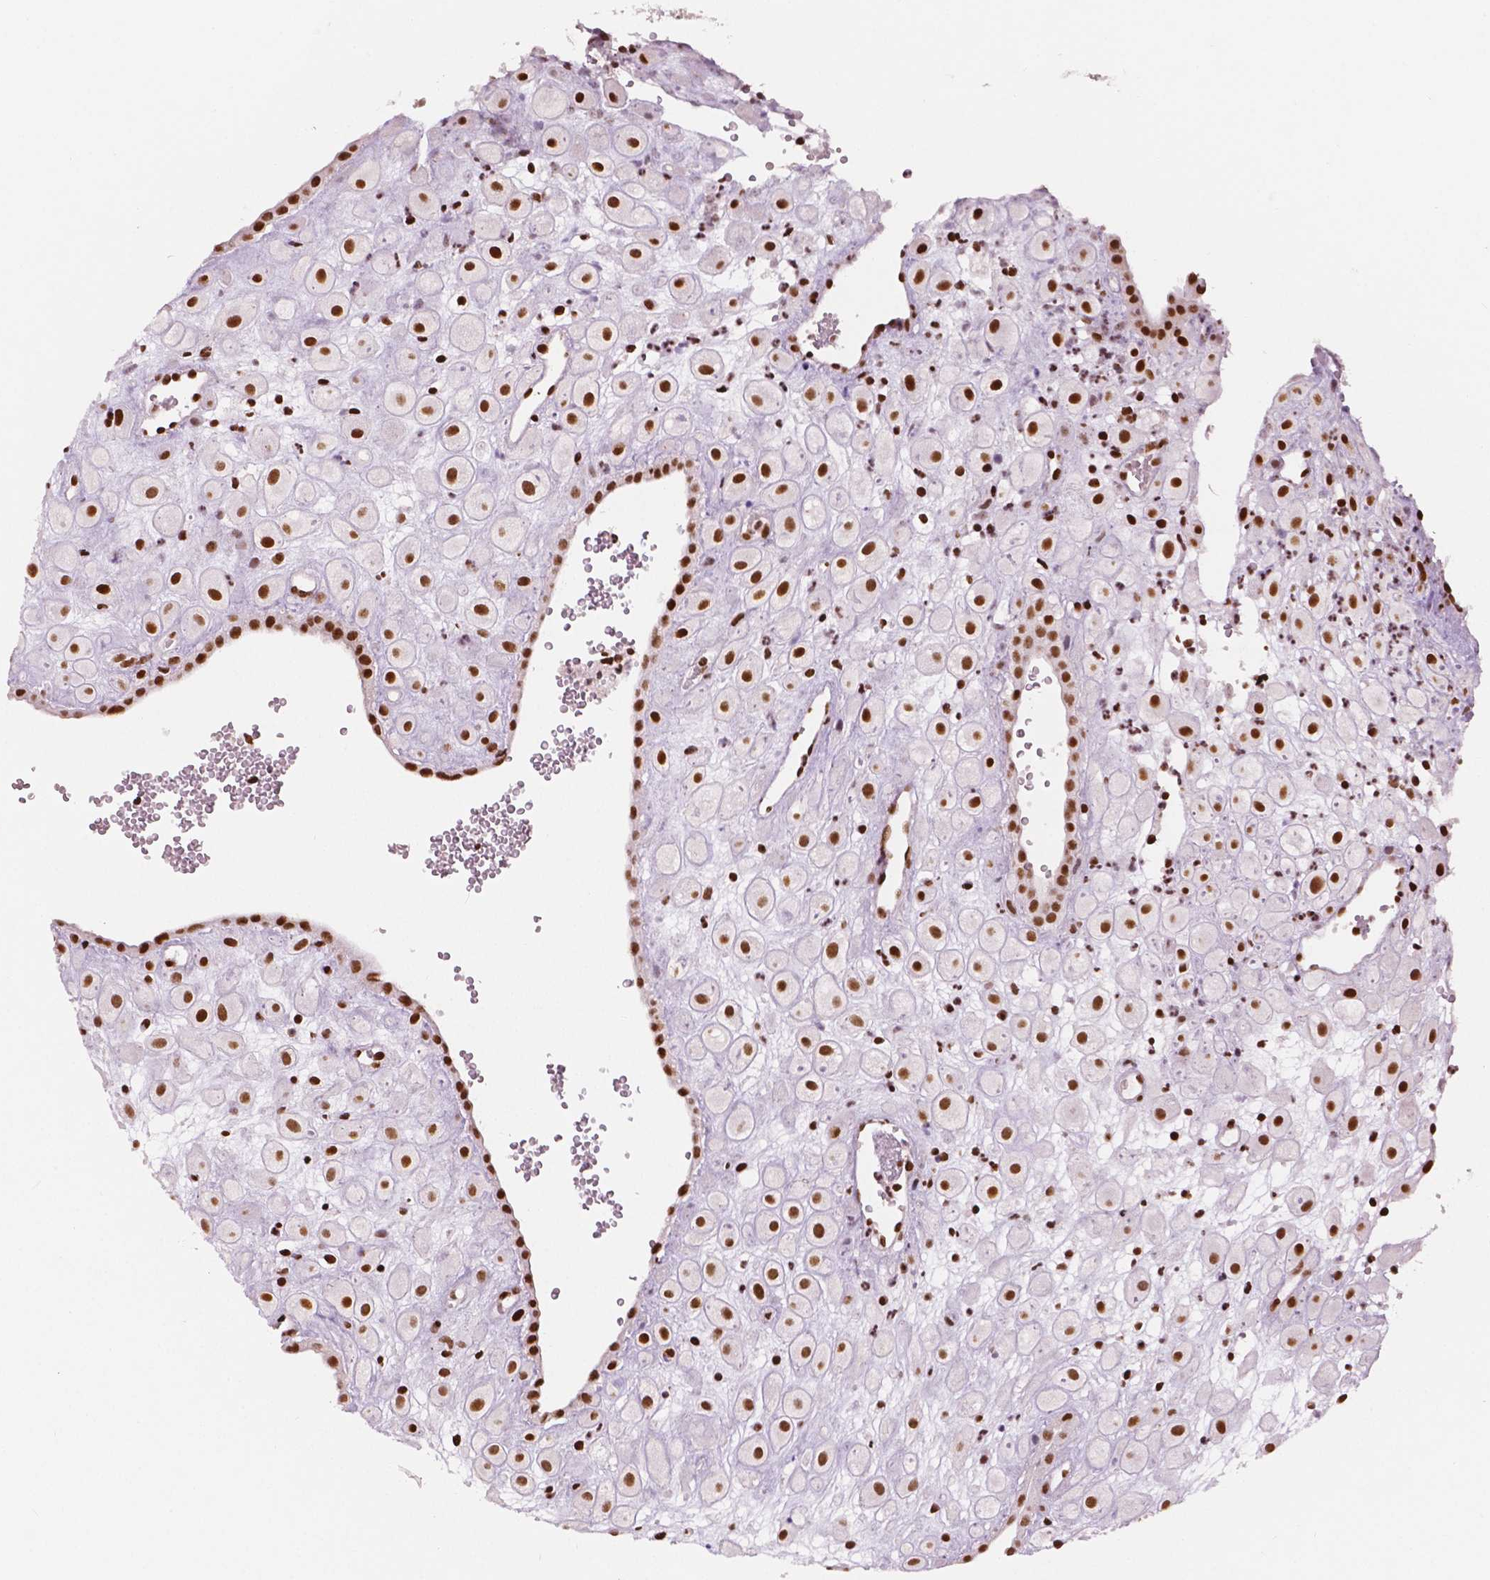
{"staining": {"intensity": "strong", "quantity": ">75%", "location": "nuclear"}, "tissue": "placenta", "cell_type": "Decidual cells", "image_type": "normal", "snomed": [{"axis": "morphology", "description": "Normal tissue, NOS"}, {"axis": "topography", "description": "Placenta"}], "caption": "An immunohistochemistry (IHC) photomicrograph of unremarkable tissue is shown. Protein staining in brown highlights strong nuclear positivity in placenta within decidual cells. The protein of interest is shown in brown color, while the nuclei are stained blue.", "gene": "BRD4", "patient": {"sex": "female", "age": 24}}